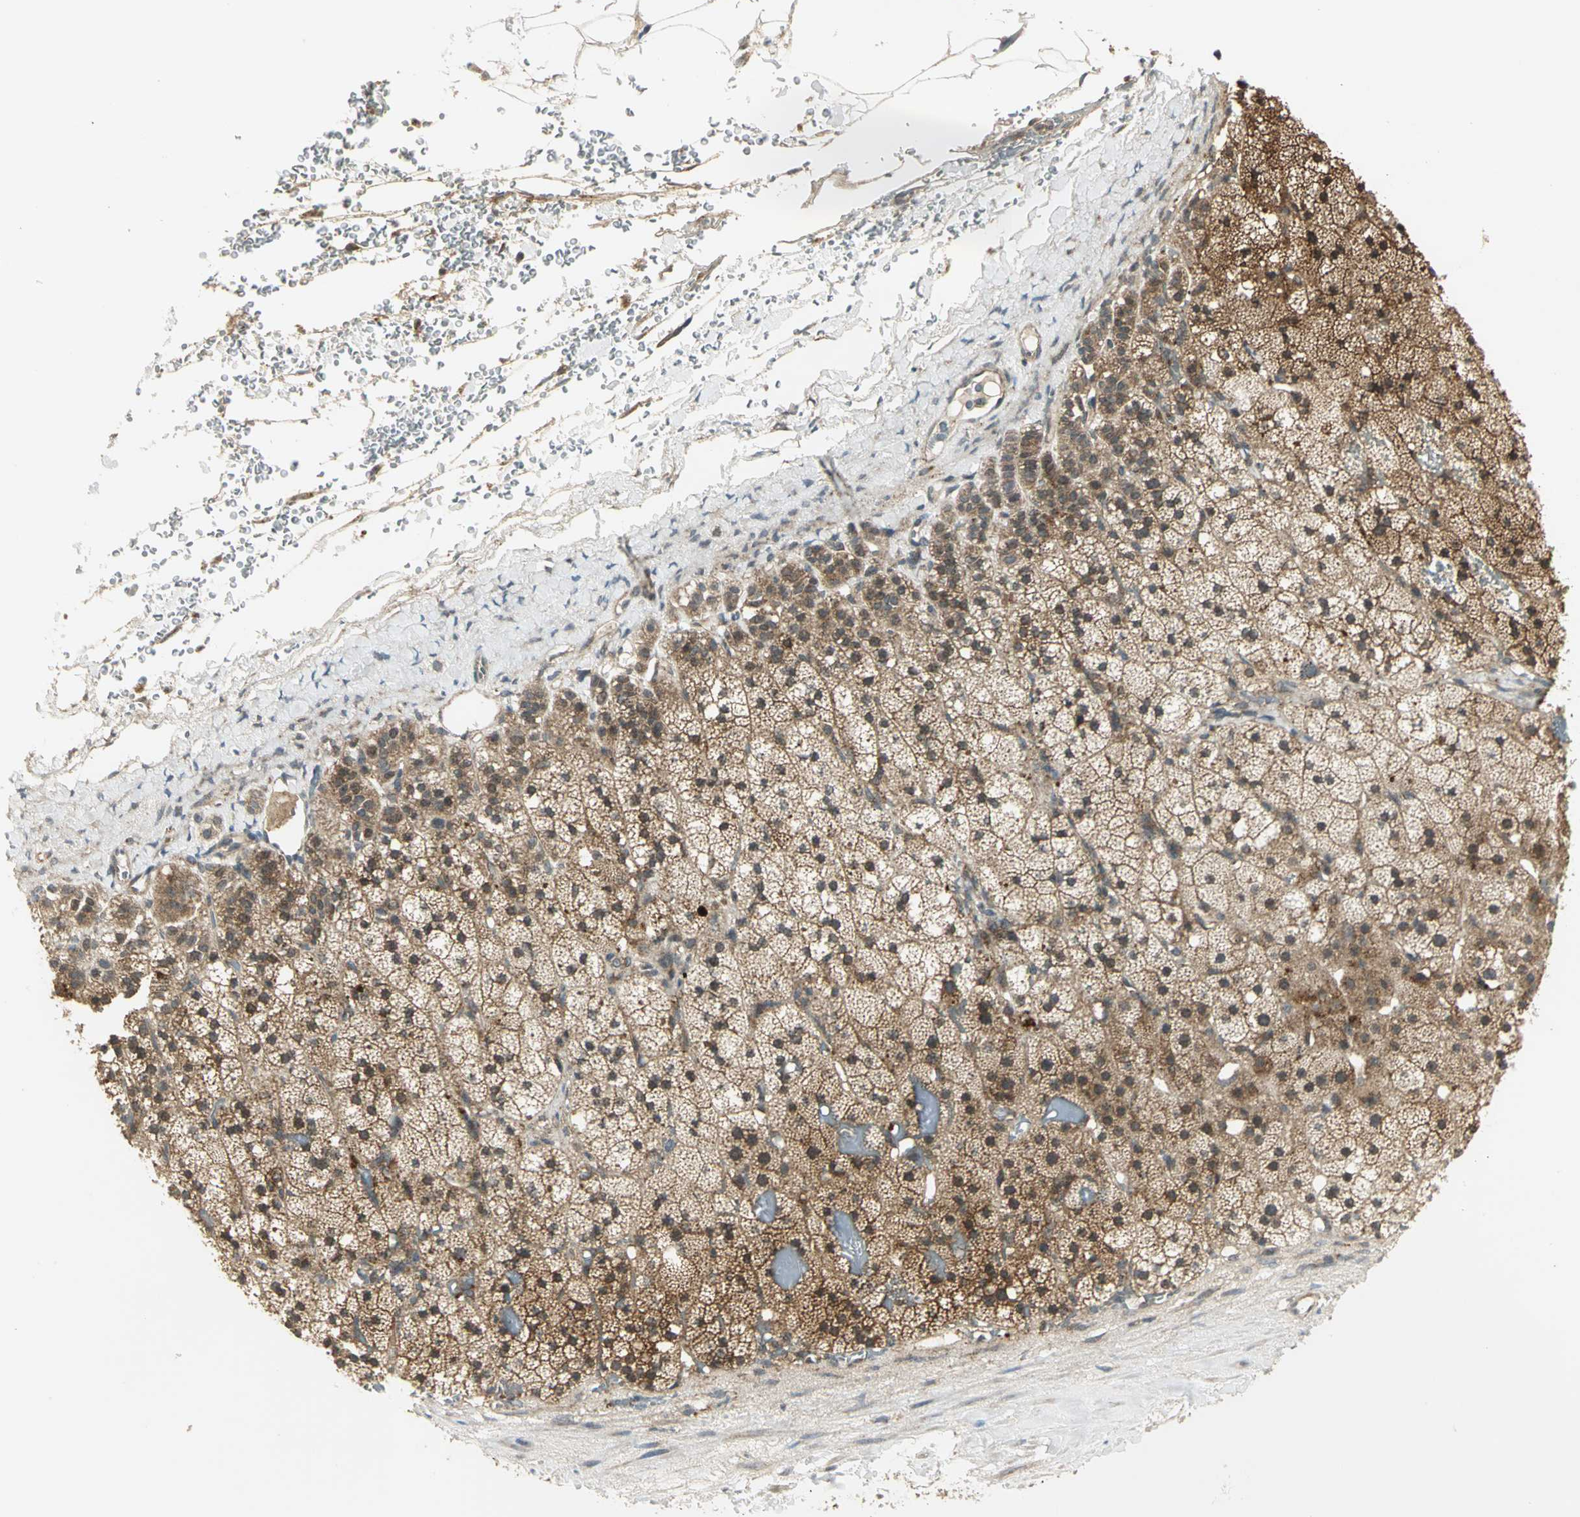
{"staining": {"intensity": "moderate", "quantity": ">75%", "location": "cytoplasmic/membranous"}, "tissue": "adrenal gland", "cell_type": "Glandular cells", "image_type": "normal", "snomed": [{"axis": "morphology", "description": "Normal tissue, NOS"}, {"axis": "topography", "description": "Adrenal gland"}], "caption": "Immunohistochemical staining of normal human adrenal gland demonstrates >75% levels of moderate cytoplasmic/membranous protein expression in about >75% of glandular cells. (brown staining indicates protein expression, while blue staining denotes nuclei).", "gene": "MAPK8IP3", "patient": {"sex": "male", "age": 35}}